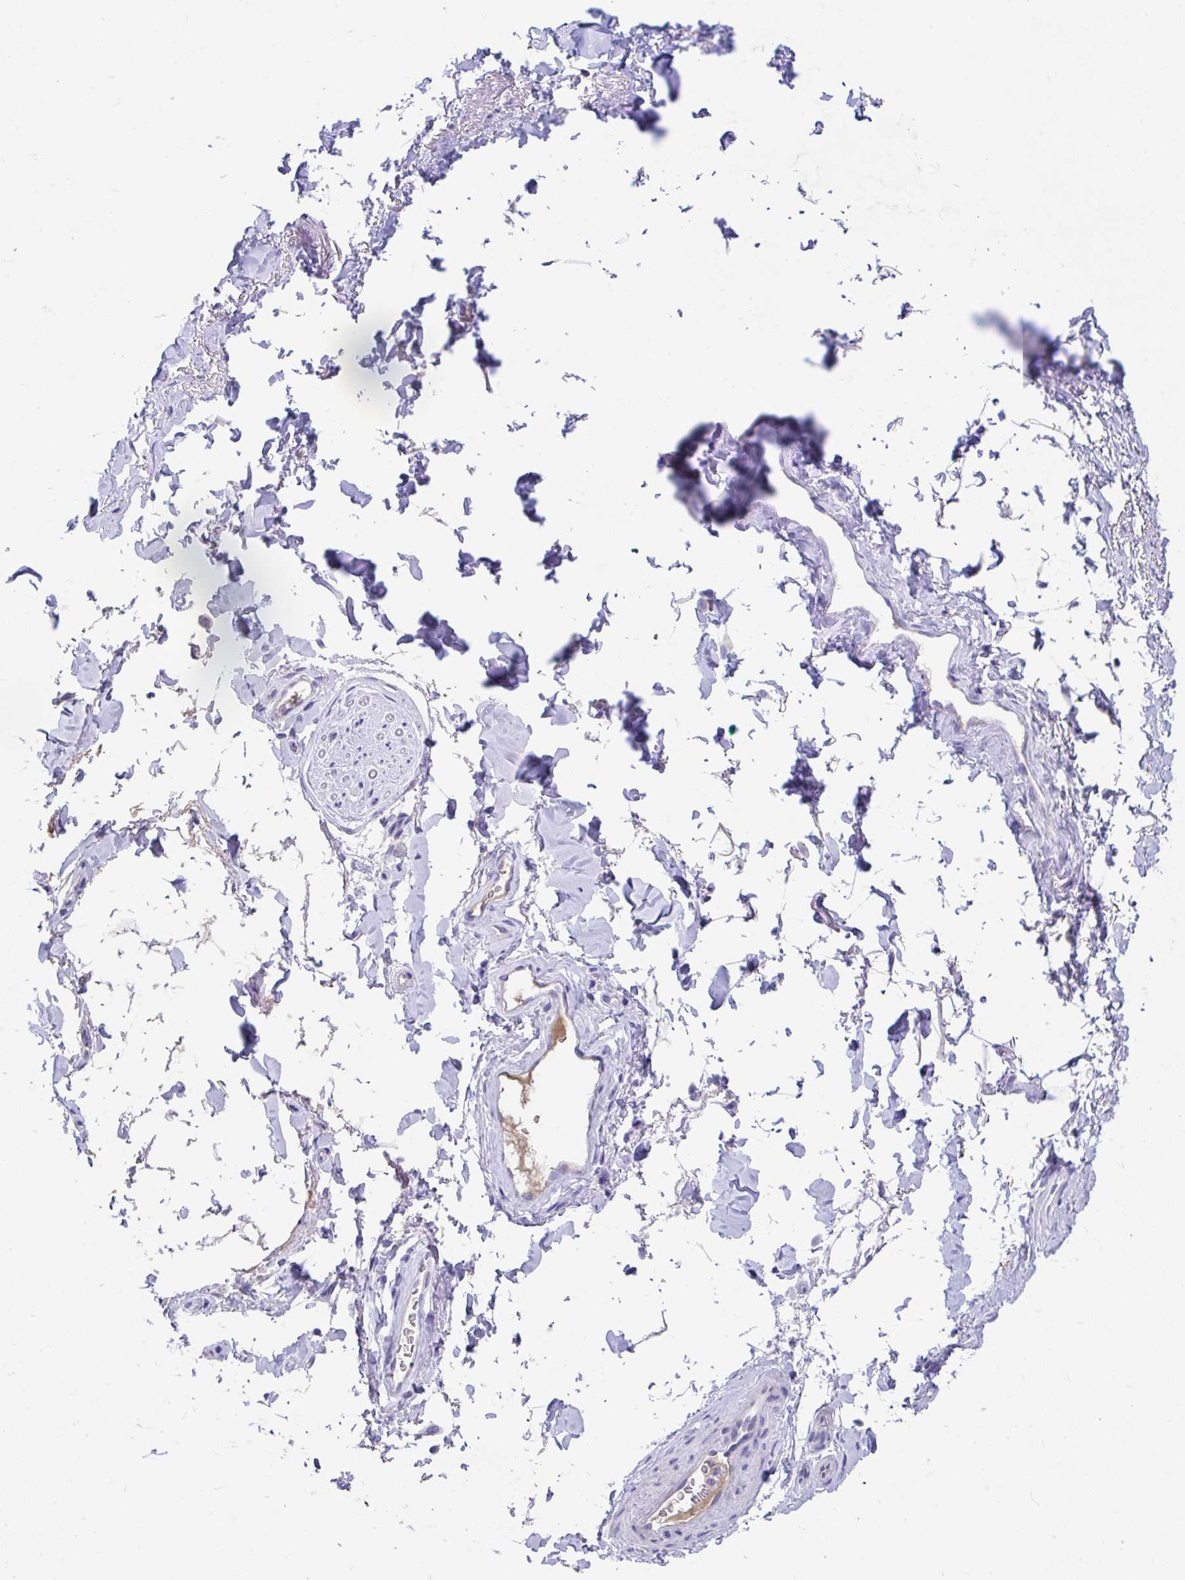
{"staining": {"intensity": "negative", "quantity": "none", "location": "none"}, "tissue": "adipose tissue", "cell_type": "Adipocytes", "image_type": "normal", "snomed": [{"axis": "morphology", "description": "Normal tissue, NOS"}, {"axis": "topography", "description": "Vulva"}, {"axis": "topography", "description": "Peripheral nerve tissue"}], "caption": "Immunohistochemical staining of benign human adipose tissue exhibits no significant expression in adipocytes. (Stains: DAB IHC with hematoxylin counter stain, Microscopy: brightfield microscopy at high magnification).", "gene": "CCSAP", "patient": {"sex": "female", "age": 66}}